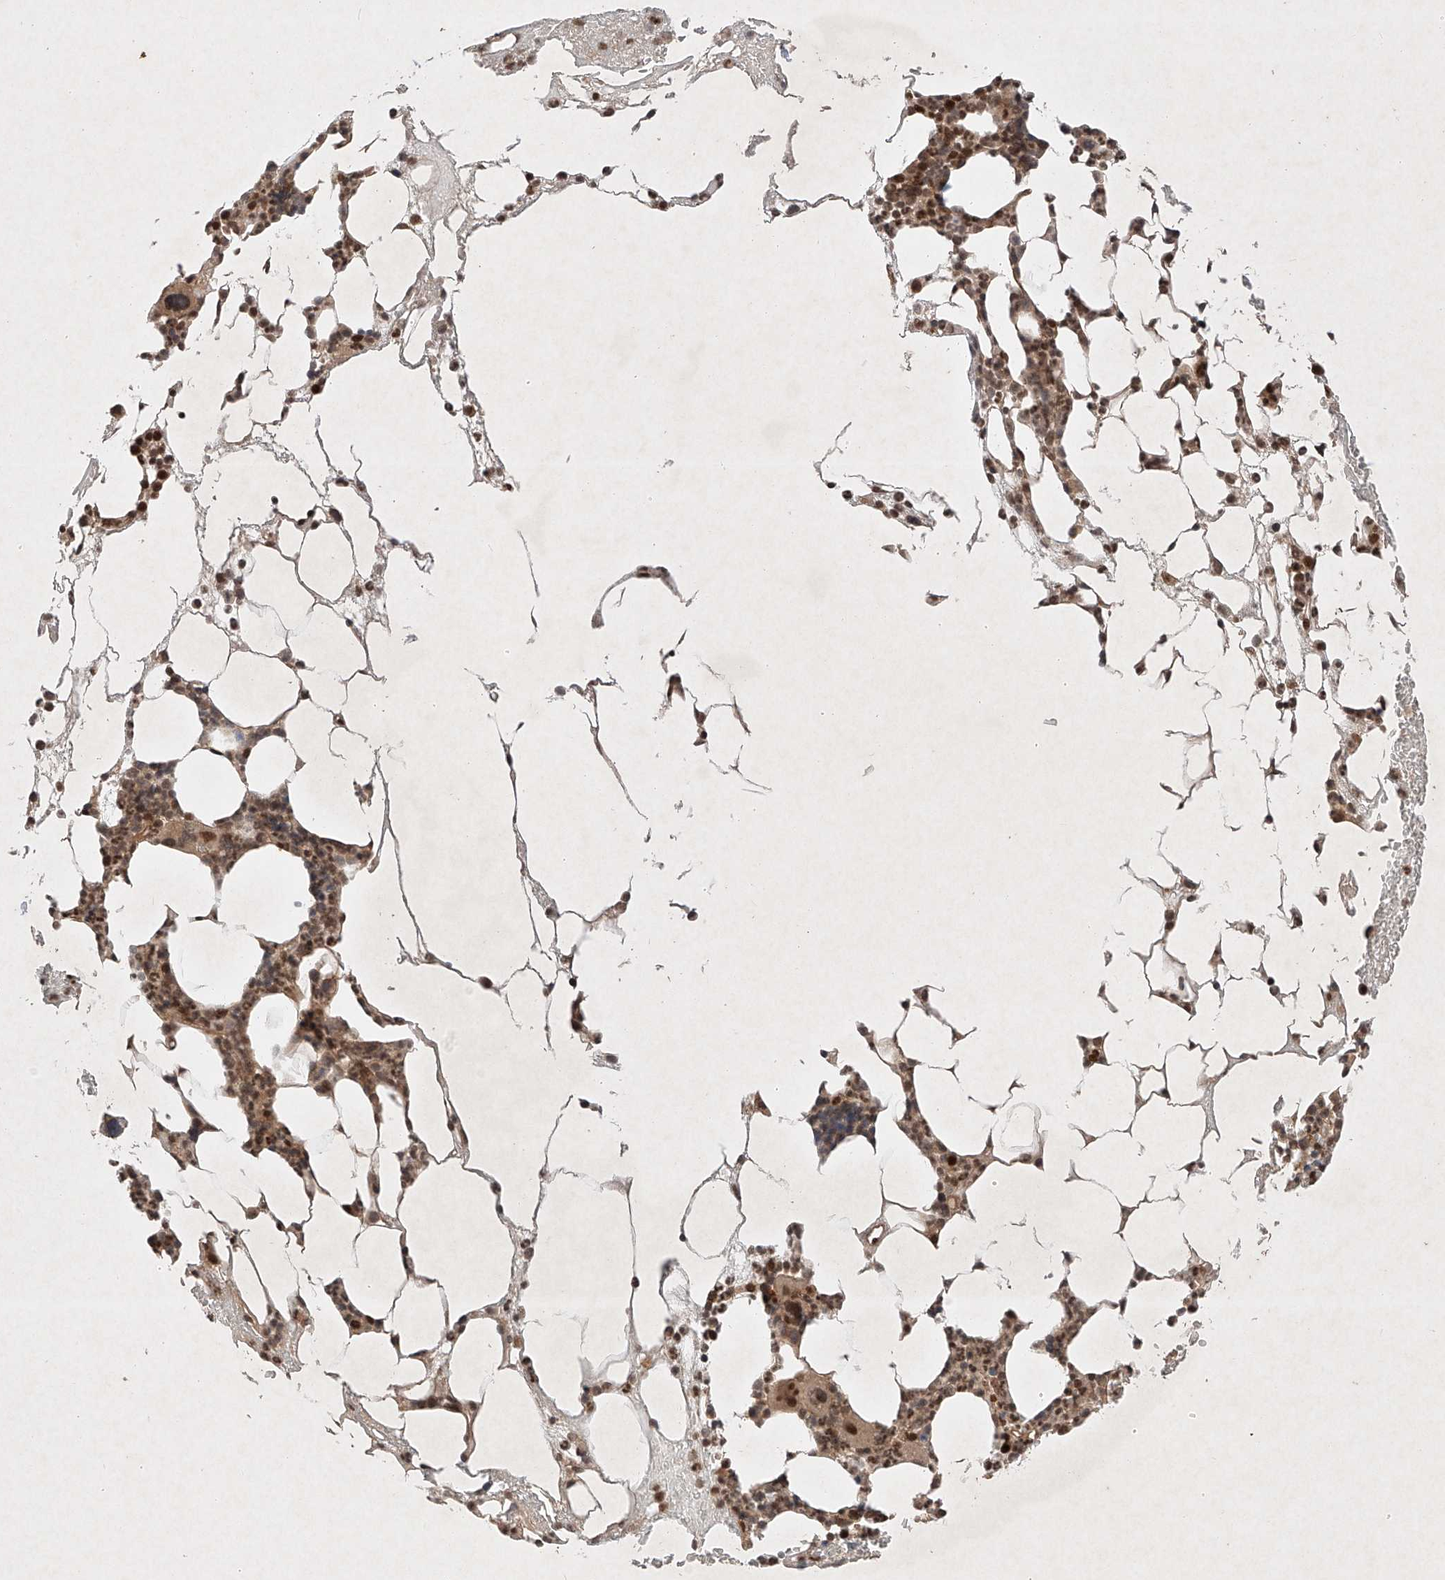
{"staining": {"intensity": "moderate", "quantity": "25%-75%", "location": "cytoplasmic/membranous,nuclear"}, "tissue": "bone marrow", "cell_type": "Hematopoietic cells", "image_type": "normal", "snomed": [{"axis": "morphology", "description": "Normal tissue, NOS"}, {"axis": "morphology", "description": "Inflammation, NOS"}, {"axis": "topography", "description": "Bone marrow"}], "caption": "Immunohistochemistry (IHC) staining of unremarkable bone marrow, which exhibits medium levels of moderate cytoplasmic/membranous,nuclear positivity in about 25%-75% of hematopoietic cells indicating moderate cytoplasmic/membranous,nuclear protein staining. The staining was performed using DAB (brown) for protein detection and nuclei were counterstained in hematoxylin (blue).", "gene": "RNF31", "patient": {"sex": "female", "age": 78}}